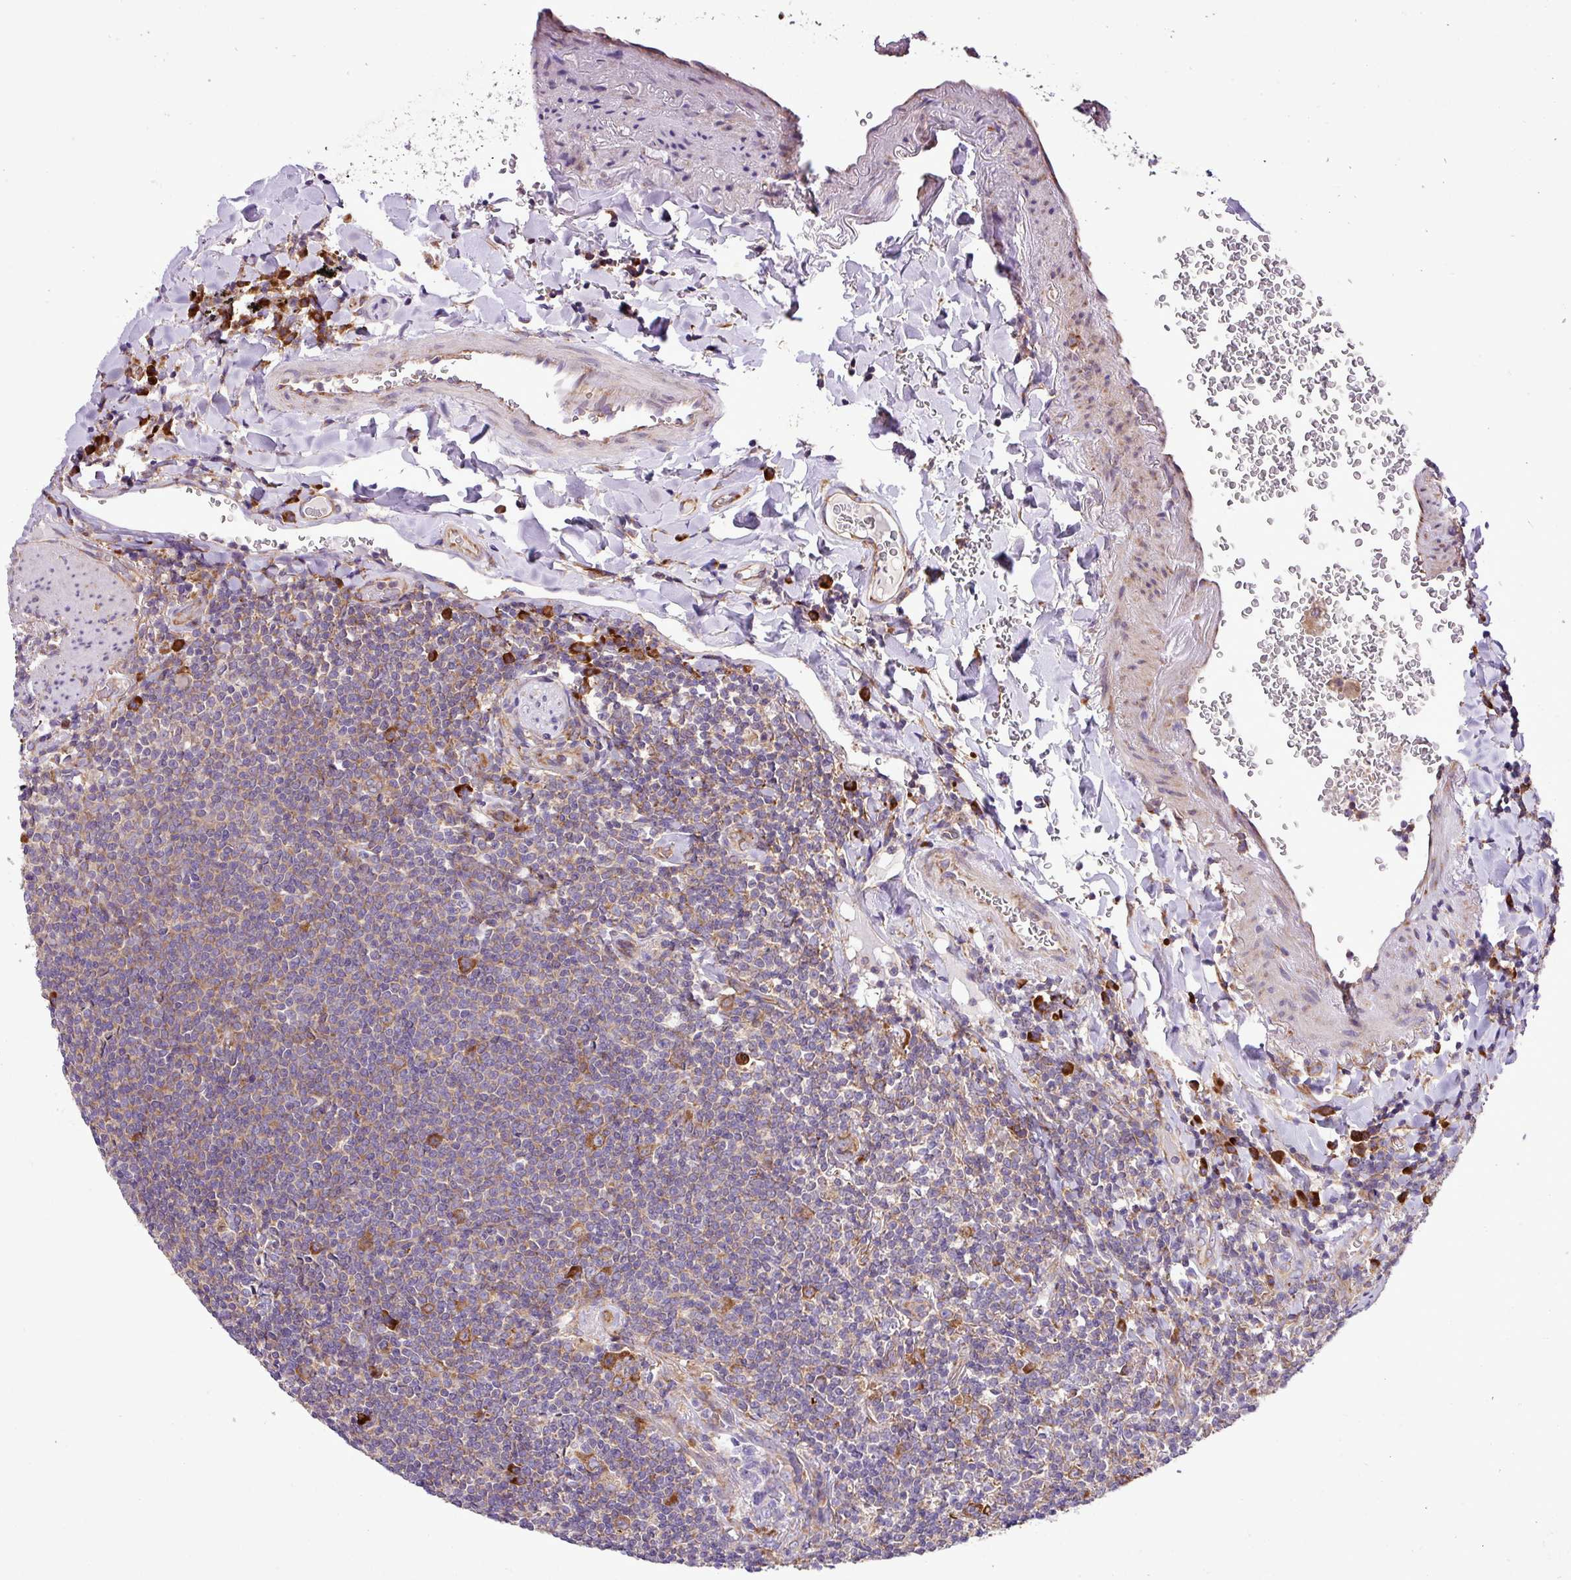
{"staining": {"intensity": "strong", "quantity": "<25%", "location": "cytoplasmic/membranous"}, "tissue": "lymphoma", "cell_type": "Tumor cells", "image_type": "cancer", "snomed": [{"axis": "morphology", "description": "Malignant lymphoma, non-Hodgkin's type, Low grade"}, {"axis": "topography", "description": "Lung"}], "caption": "Human lymphoma stained with a protein marker displays strong staining in tumor cells.", "gene": "RPL13", "patient": {"sex": "female", "age": 71}}